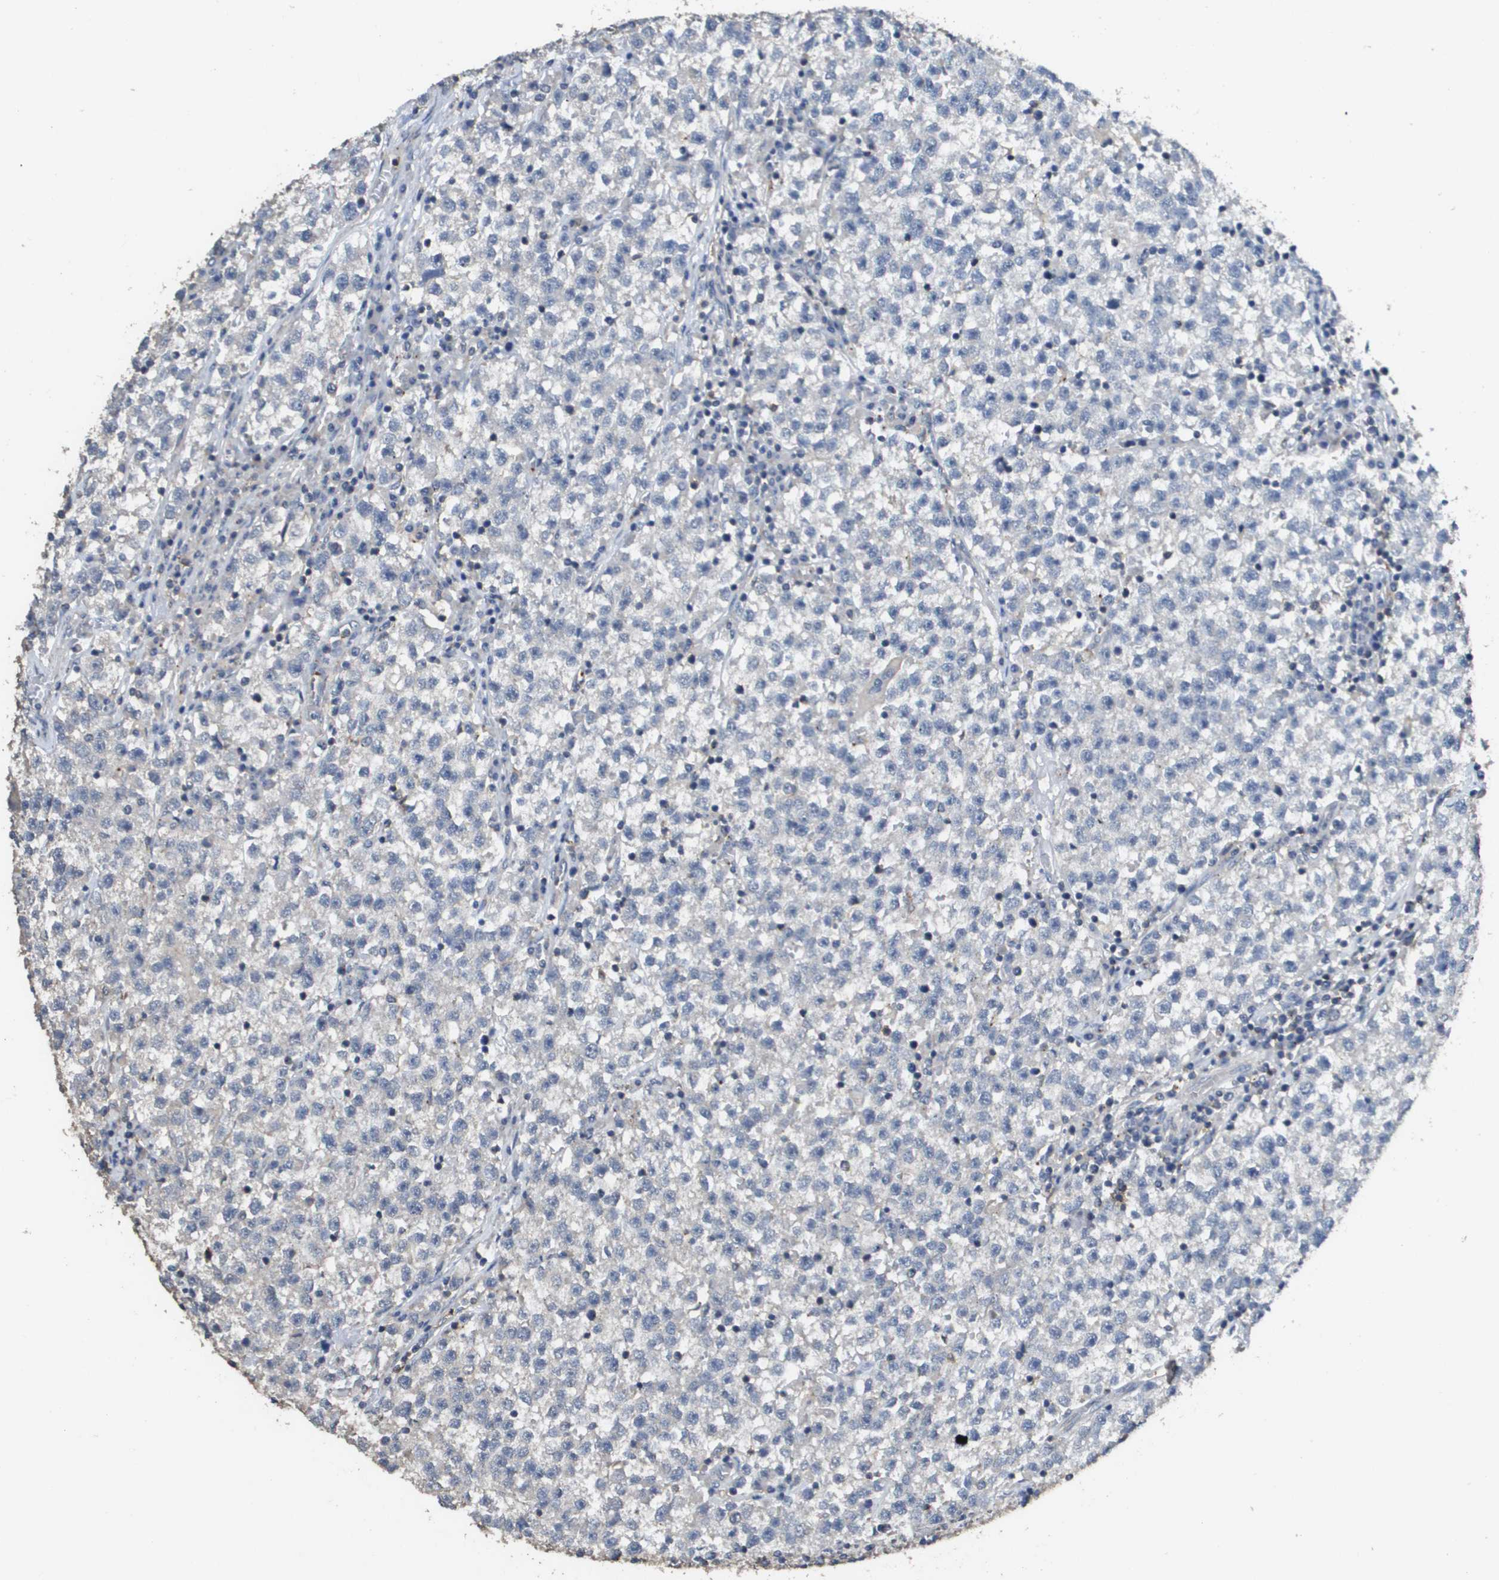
{"staining": {"intensity": "negative", "quantity": "none", "location": "none"}, "tissue": "testis cancer", "cell_type": "Tumor cells", "image_type": "cancer", "snomed": [{"axis": "morphology", "description": "Seminoma, NOS"}, {"axis": "topography", "description": "Testis"}], "caption": "IHC histopathology image of testis cancer (seminoma) stained for a protein (brown), which exhibits no staining in tumor cells.", "gene": "RAB27B", "patient": {"sex": "male", "age": 22}}